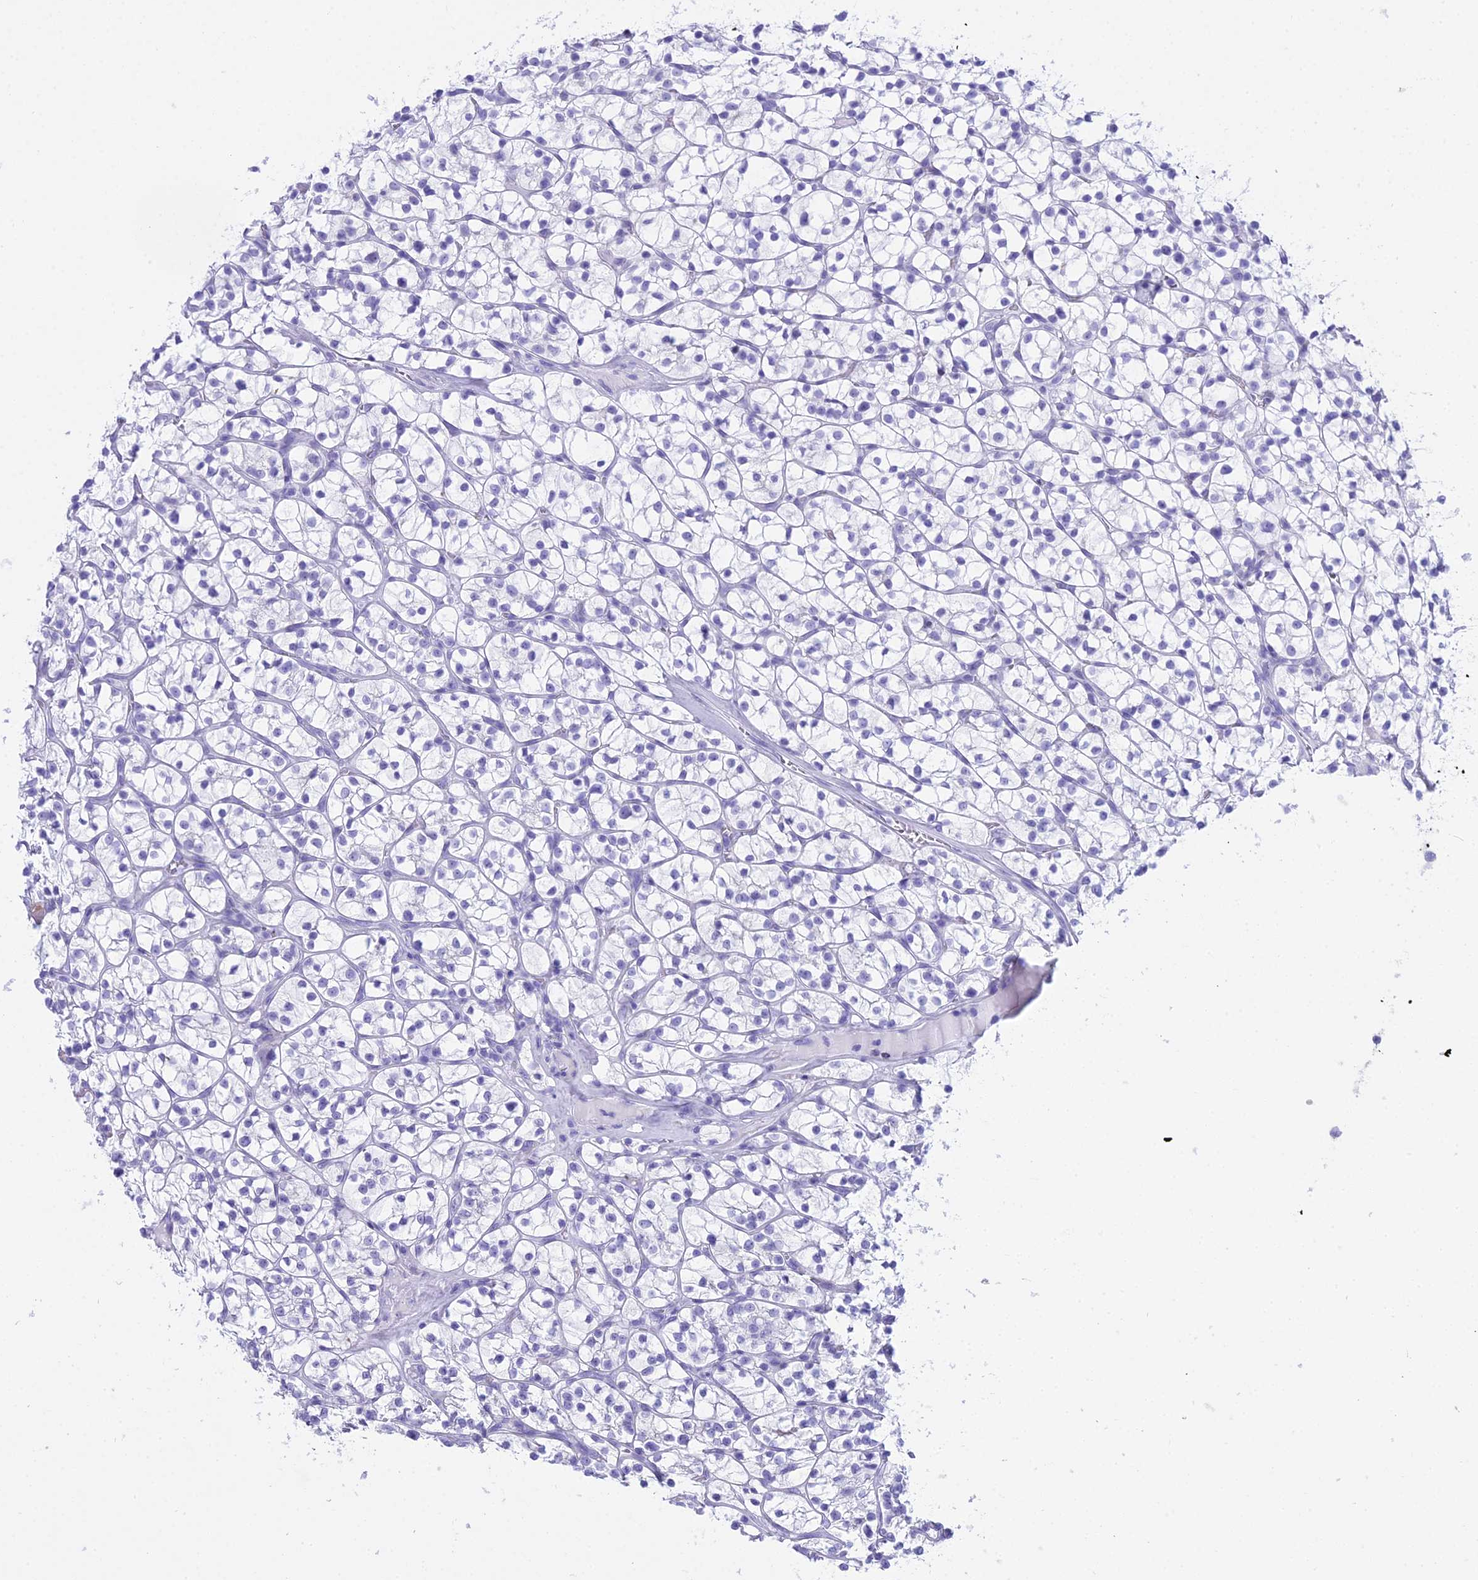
{"staining": {"intensity": "negative", "quantity": "none", "location": "none"}, "tissue": "renal cancer", "cell_type": "Tumor cells", "image_type": "cancer", "snomed": [{"axis": "morphology", "description": "Adenocarcinoma, NOS"}, {"axis": "topography", "description": "Kidney"}], "caption": "An IHC image of renal cancer is shown. There is no staining in tumor cells of renal cancer.", "gene": "RNPS1", "patient": {"sex": "female", "age": 64}}